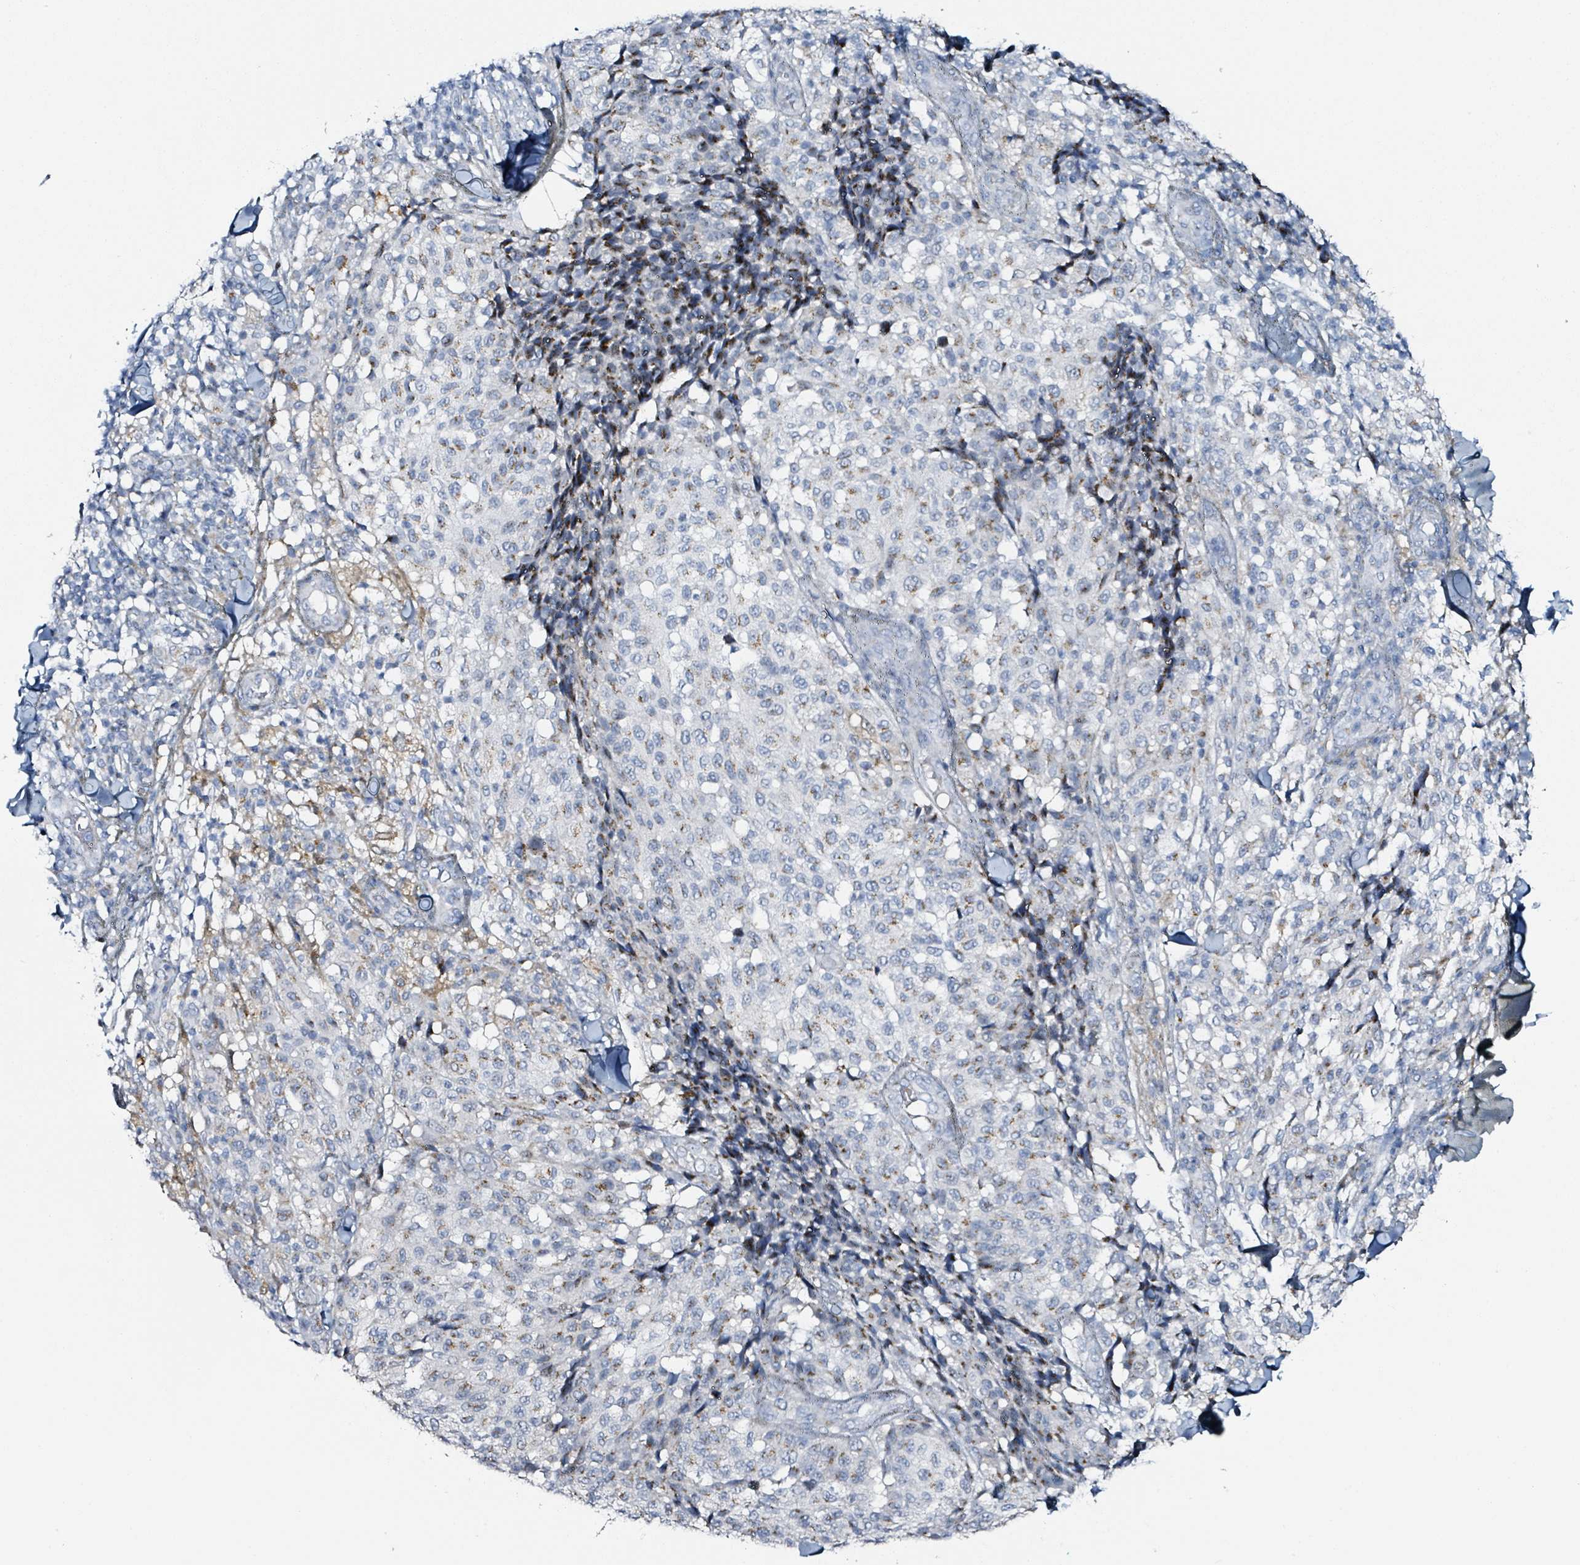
{"staining": {"intensity": "moderate", "quantity": "<25%", "location": "cytoplasmic/membranous"}, "tissue": "melanoma", "cell_type": "Tumor cells", "image_type": "cancer", "snomed": [{"axis": "morphology", "description": "Malignant melanoma, NOS"}, {"axis": "topography", "description": "Skin"}], "caption": "Immunohistochemistry image of human malignant melanoma stained for a protein (brown), which displays low levels of moderate cytoplasmic/membranous expression in about <25% of tumor cells.", "gene": "B3GAT3", "patient": {"sex": "male", "age": 66}}